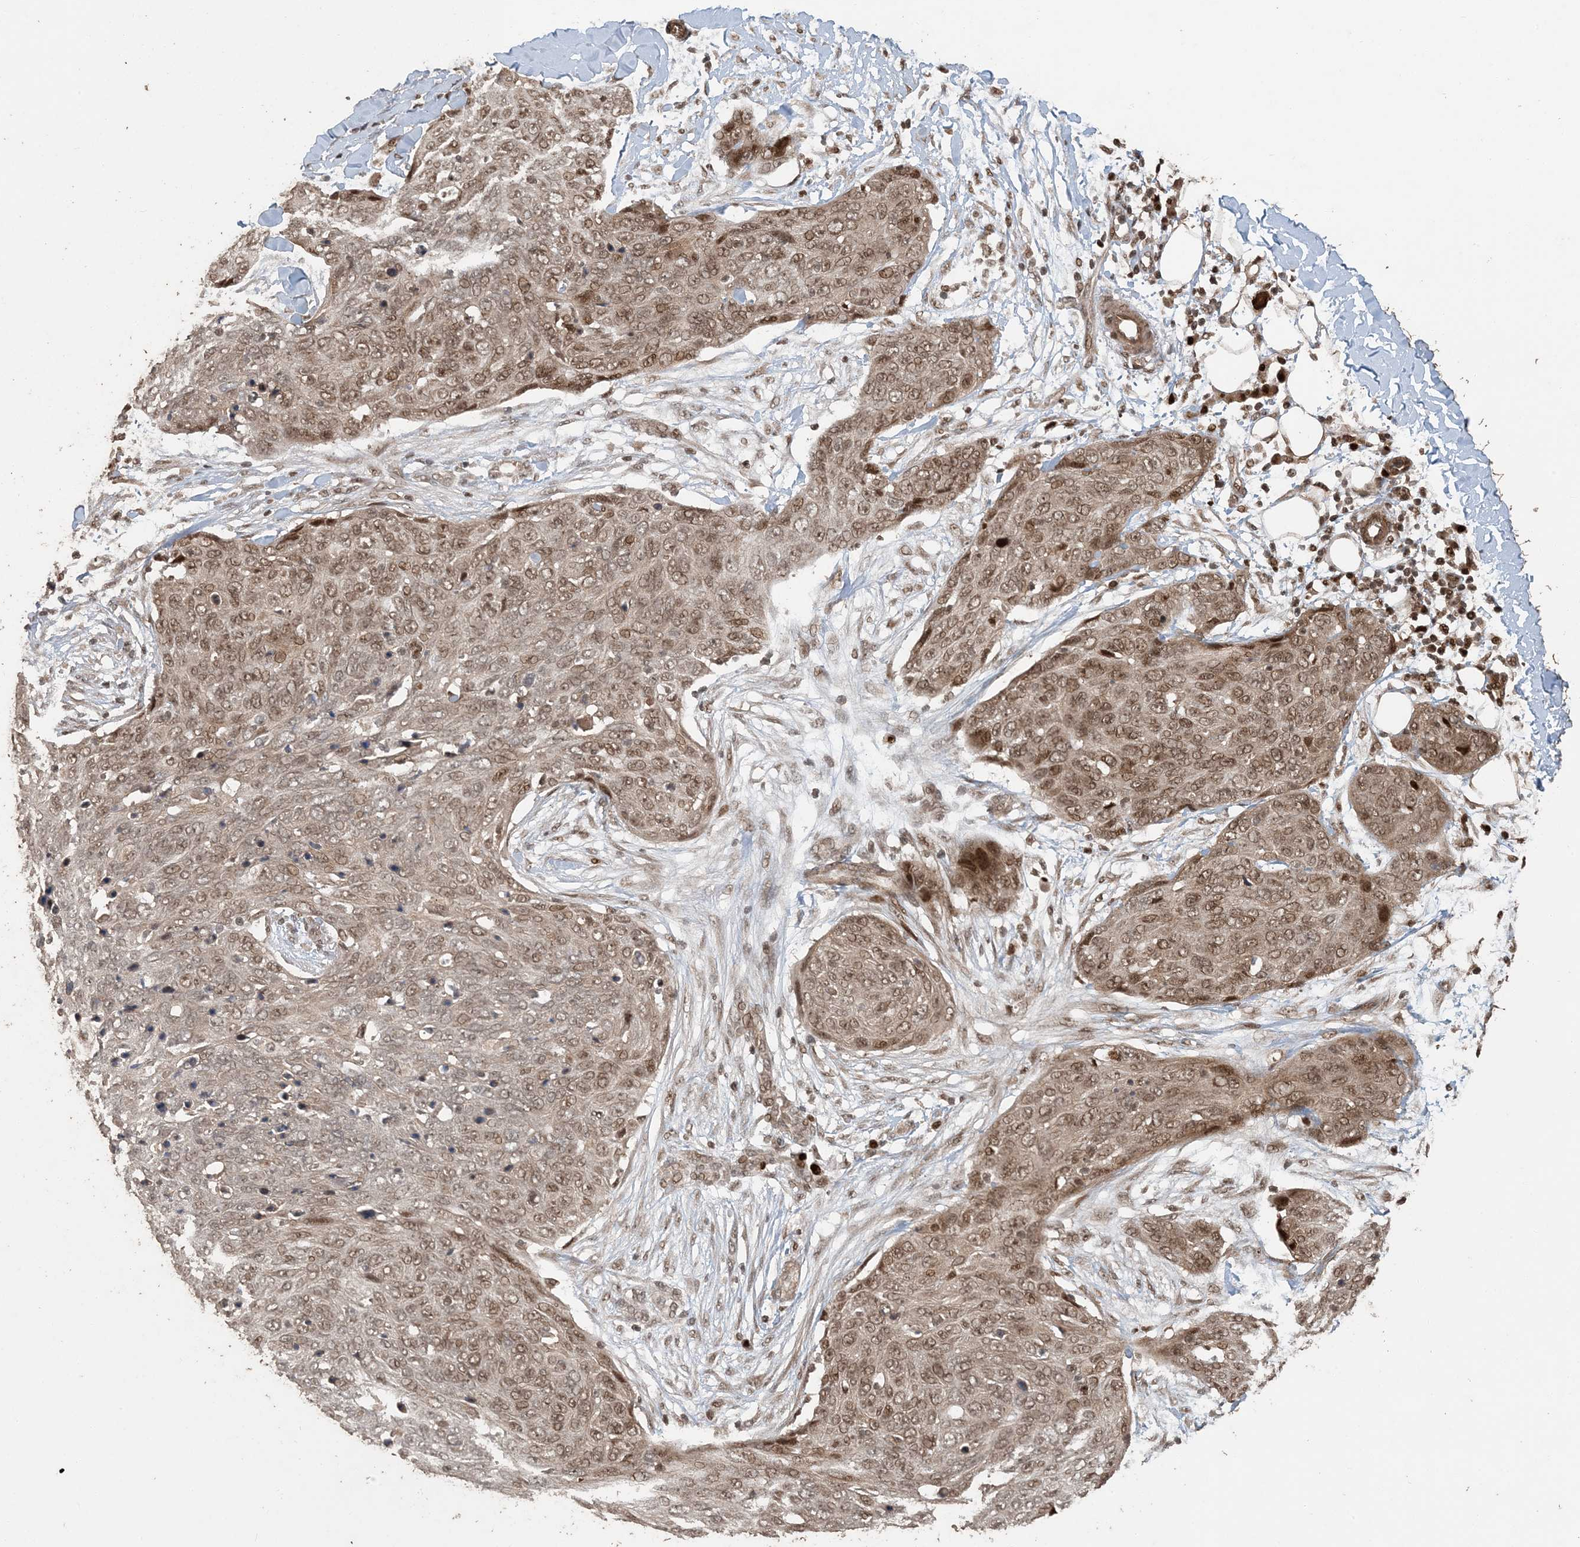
{"staining": {"intensity": "moderate", "quantity": ">75%", "location": "nuclear"}, "tissue": "skin cancer", "cell_type": "Tumor cells", "image_type": "cancer", "snomed": [{"axis": "morphology", "description": "Squamous cell carcinoma in situ, NOS"}, {"axis": "morphology", "description": "Squamous cell carcinoma, NOS"}, {"axis": "topography", "description": "Skin"}], "caption": "Skin cancer (squamous cell carcinoma) stained with a brown dye exhibits moderate nuclear positive expression in approximately >75% of tumor cells.", "gene": "ATP13A2", "patient": {"sex": "male", "age": 93}}